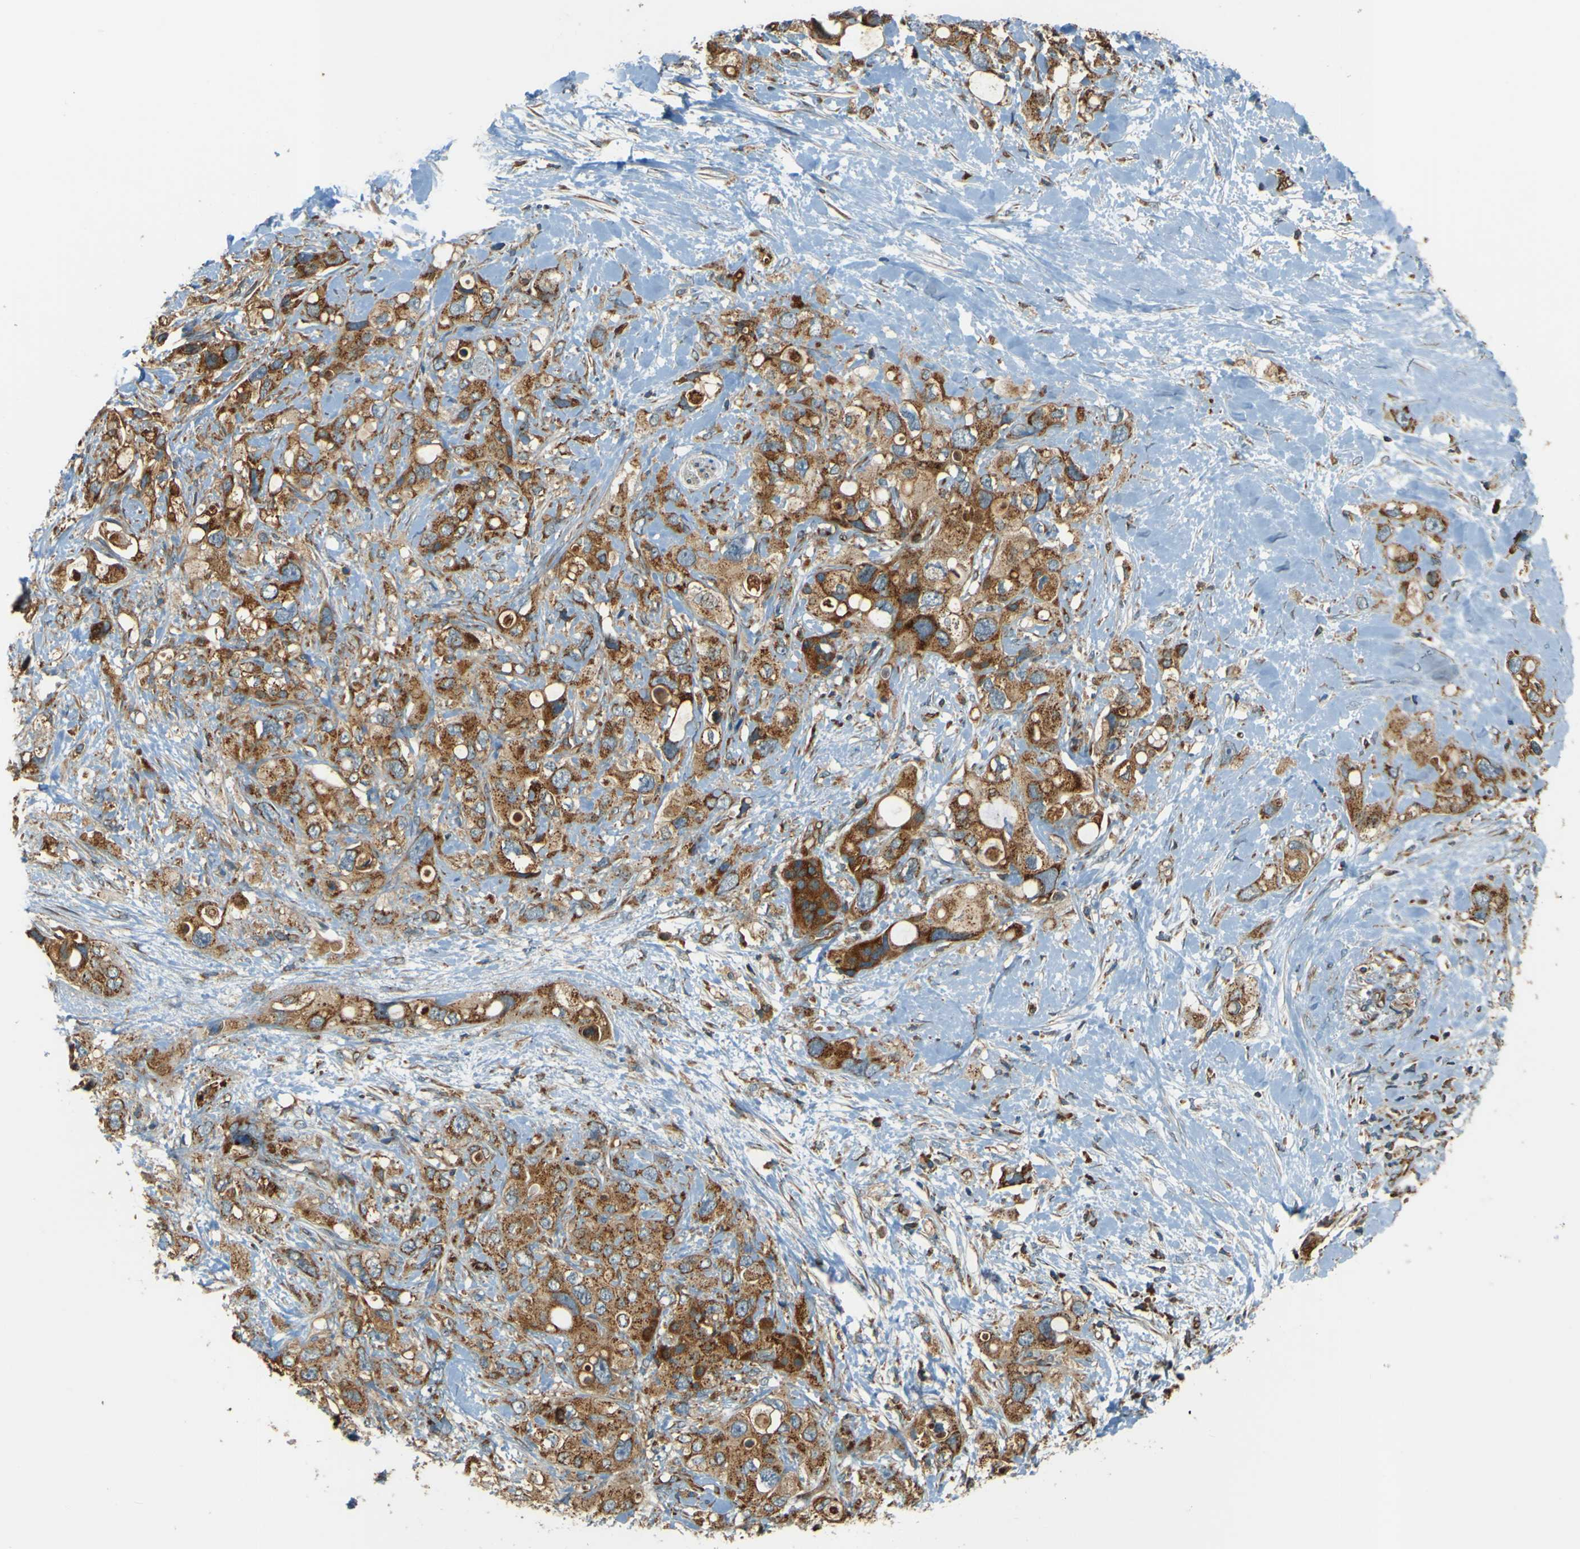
{"staining": {"intensity": "strong", "quantity": ">75%", "location": "cytoplasmic/membranous"}, "tissue": "pancreatic cancer", "cell_type": "Tumor cells", "image_type": "cancer", "snomed": [{"axis": "morphology", "description": "Adenocarcinoma, NOS"}, {"axis": "topography", "description": "Pancreas"}], "caption": "There is high levels of strong cytoplasmic/membranous staining in tumor cells of pancreatic cancer (adenocarcinoma), as demonstrated by immunohistochemical staining (brown color).", "gene": "DNAJC5", "patient": {"sex": "female", "age": 56}}